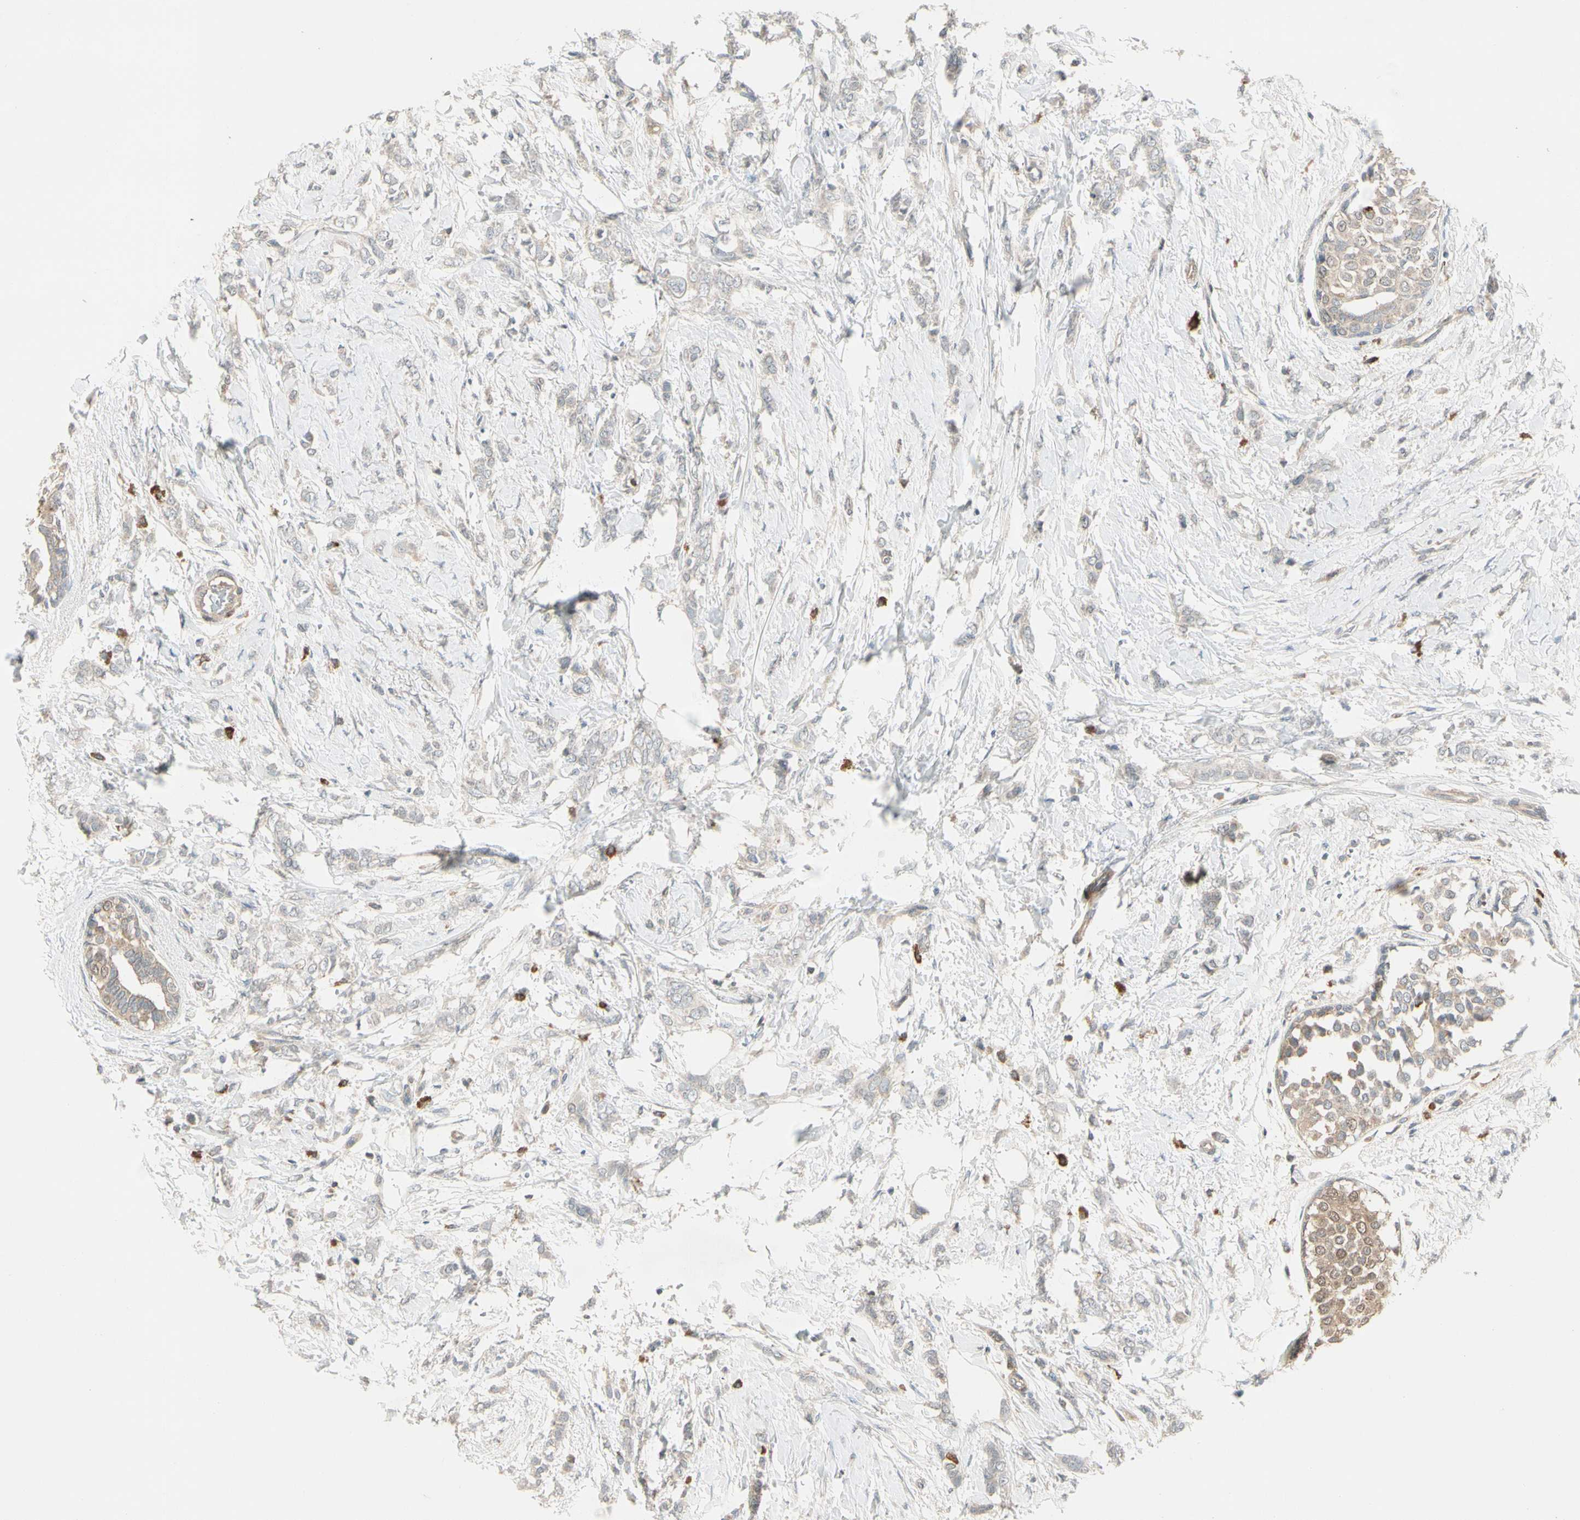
{"staining": {"intensity": "weak", "quantity": "25%-75%", "location": "cytoplasmic/membranous"}, "tissue": "breast cancer", "cell_type": "Tumor cells", "image_type": "cancer", "snomed": [{"axis": "morphology", "description": "Lobular carcinoma, in situ"}, {"axis": "morphology", "description": "Lobular carcinoma"}, {"axis": "topography", "description": "Breast"}], "caption": "Protein expression analysis of breast cancer reveals weak cytoplasmic/membranous staining in about 25%-75% of tumor cells.", "gene": "ICAM5", "patient": {"sex": "female", "age": 41}}